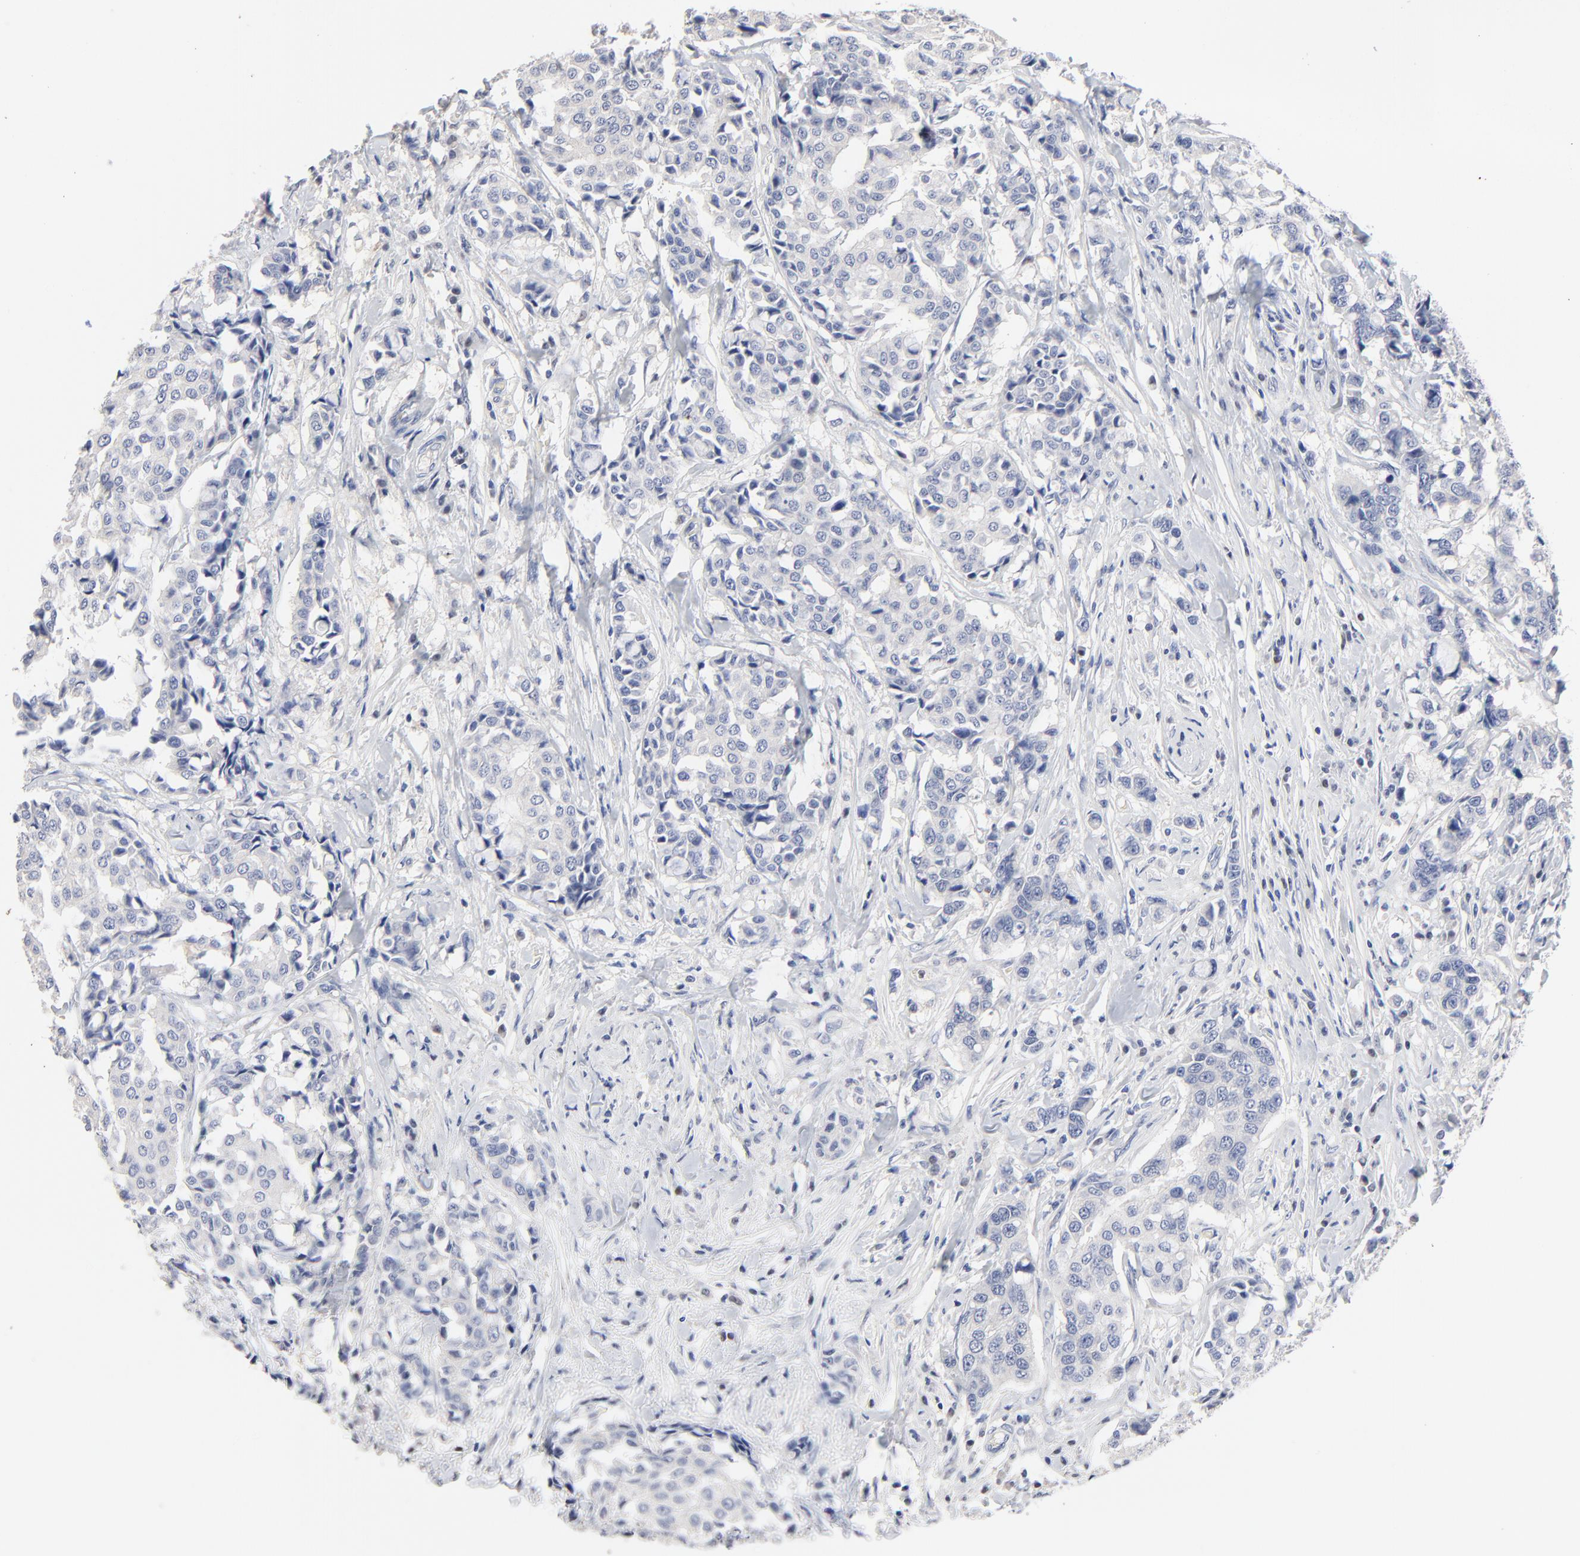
{"staining": {"intensity": "negative", "quantity": "none", "location": "none"}, "tissue": "breast cancer", "cell_type": "Tumor cells", "image_type": "cancer", "snomed": [{"axis": "morphology", "description": "Duct carcinoma"}, {"axis": "topography", "description": "Breast"}], "caption": "A high-resolution micrograph shows immunohistochemistry staining of breast cancer (intraductal carcinoma), which reveals no significant staining in tumor cells.", "gene": "AADAC", "patient": {"sex": "female", "age": 27}}